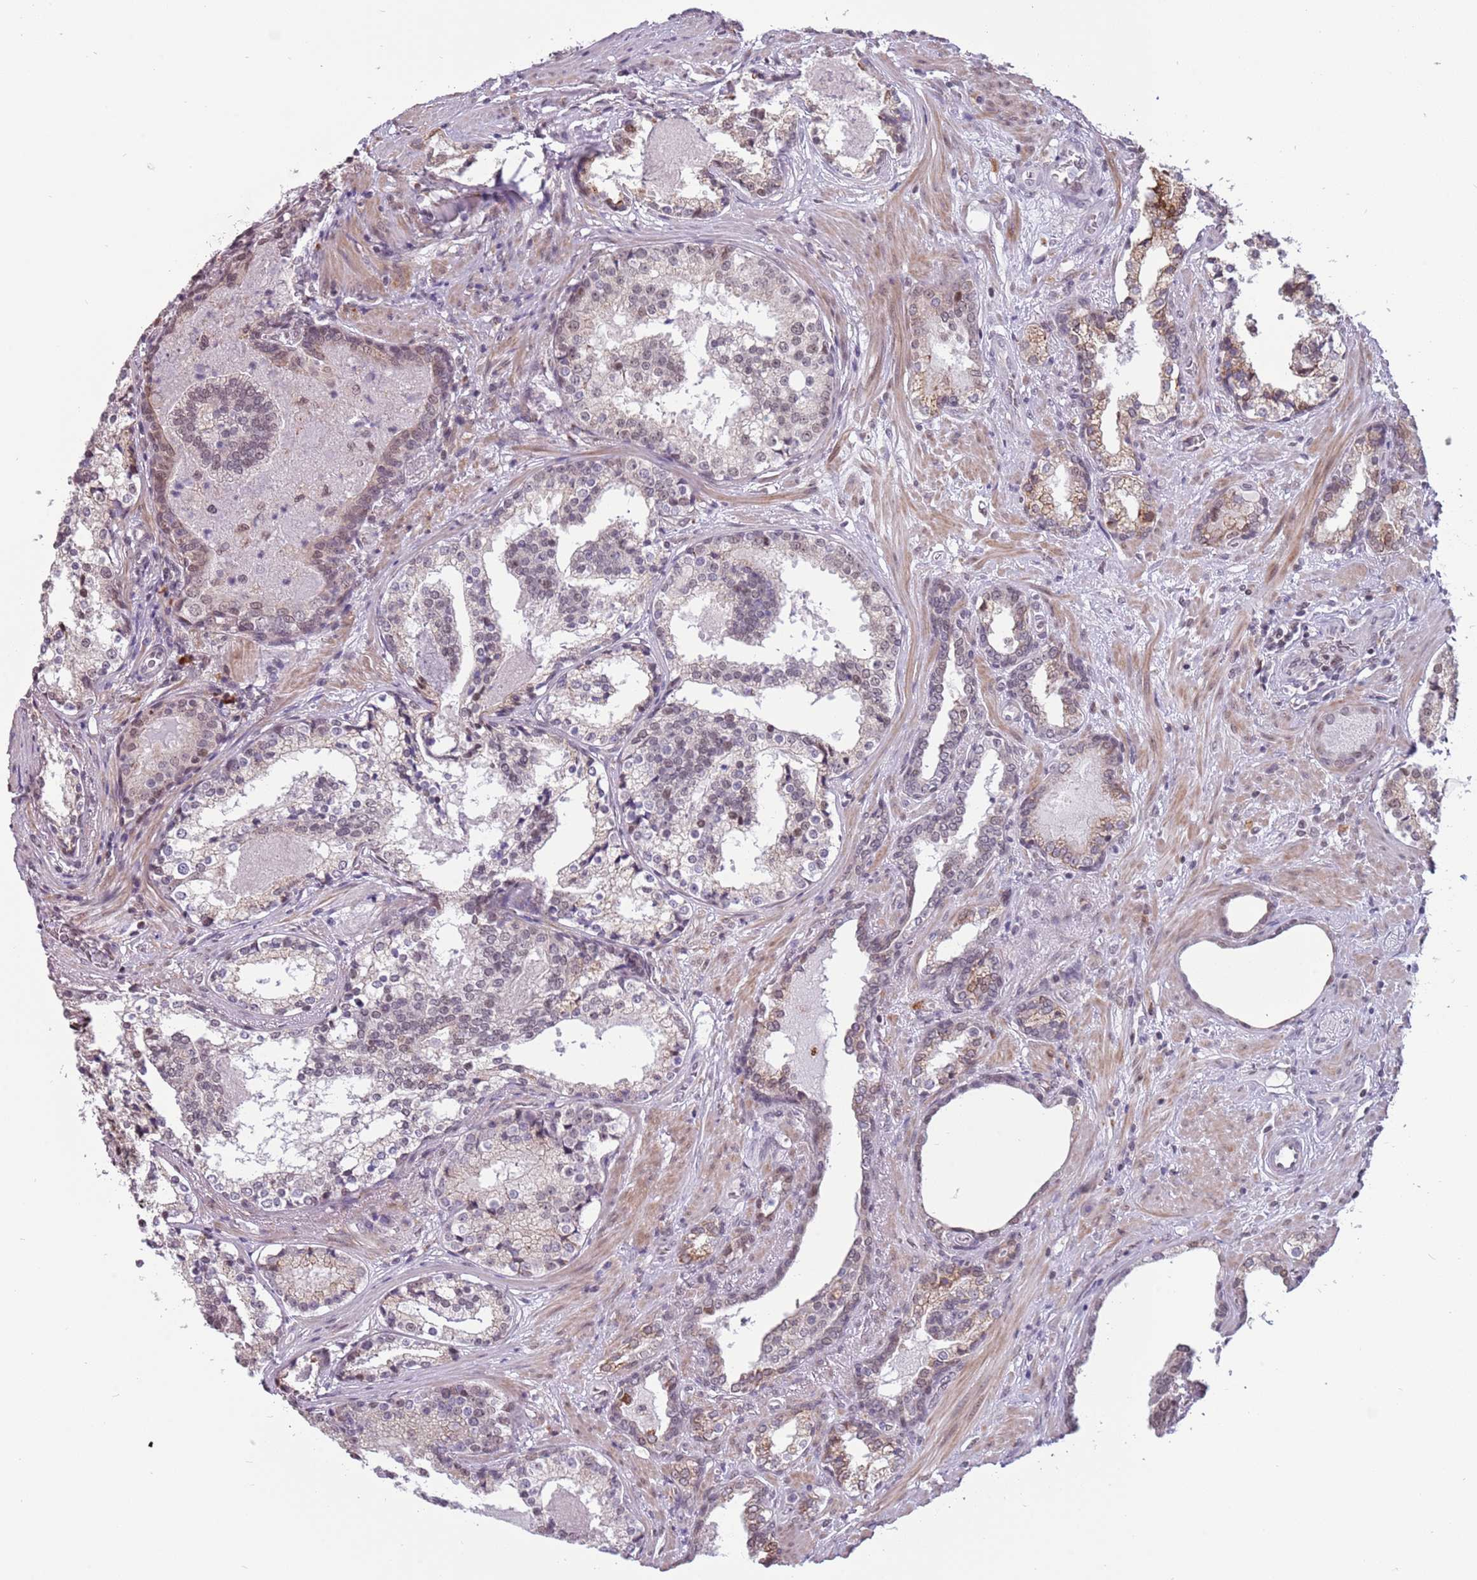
{"staining": {"intensity": "weak", "quantity": "<25%", "location": "nuclear"}, "tissue": "prostate cancer", "cell_type": "Tumor cells", "image_type": "cancer", "snomed": [{"axis": "morphology", "description": "Adenocarcinoma, High grade"}, {"axis": "topography", "description": "Prostate"}], "caption": "Tumor cells show no significant protein expression in prostate high-grade adenocarcinoma.", "gene": "BARD1", "patient": {"sex": "male", "age": 58}}